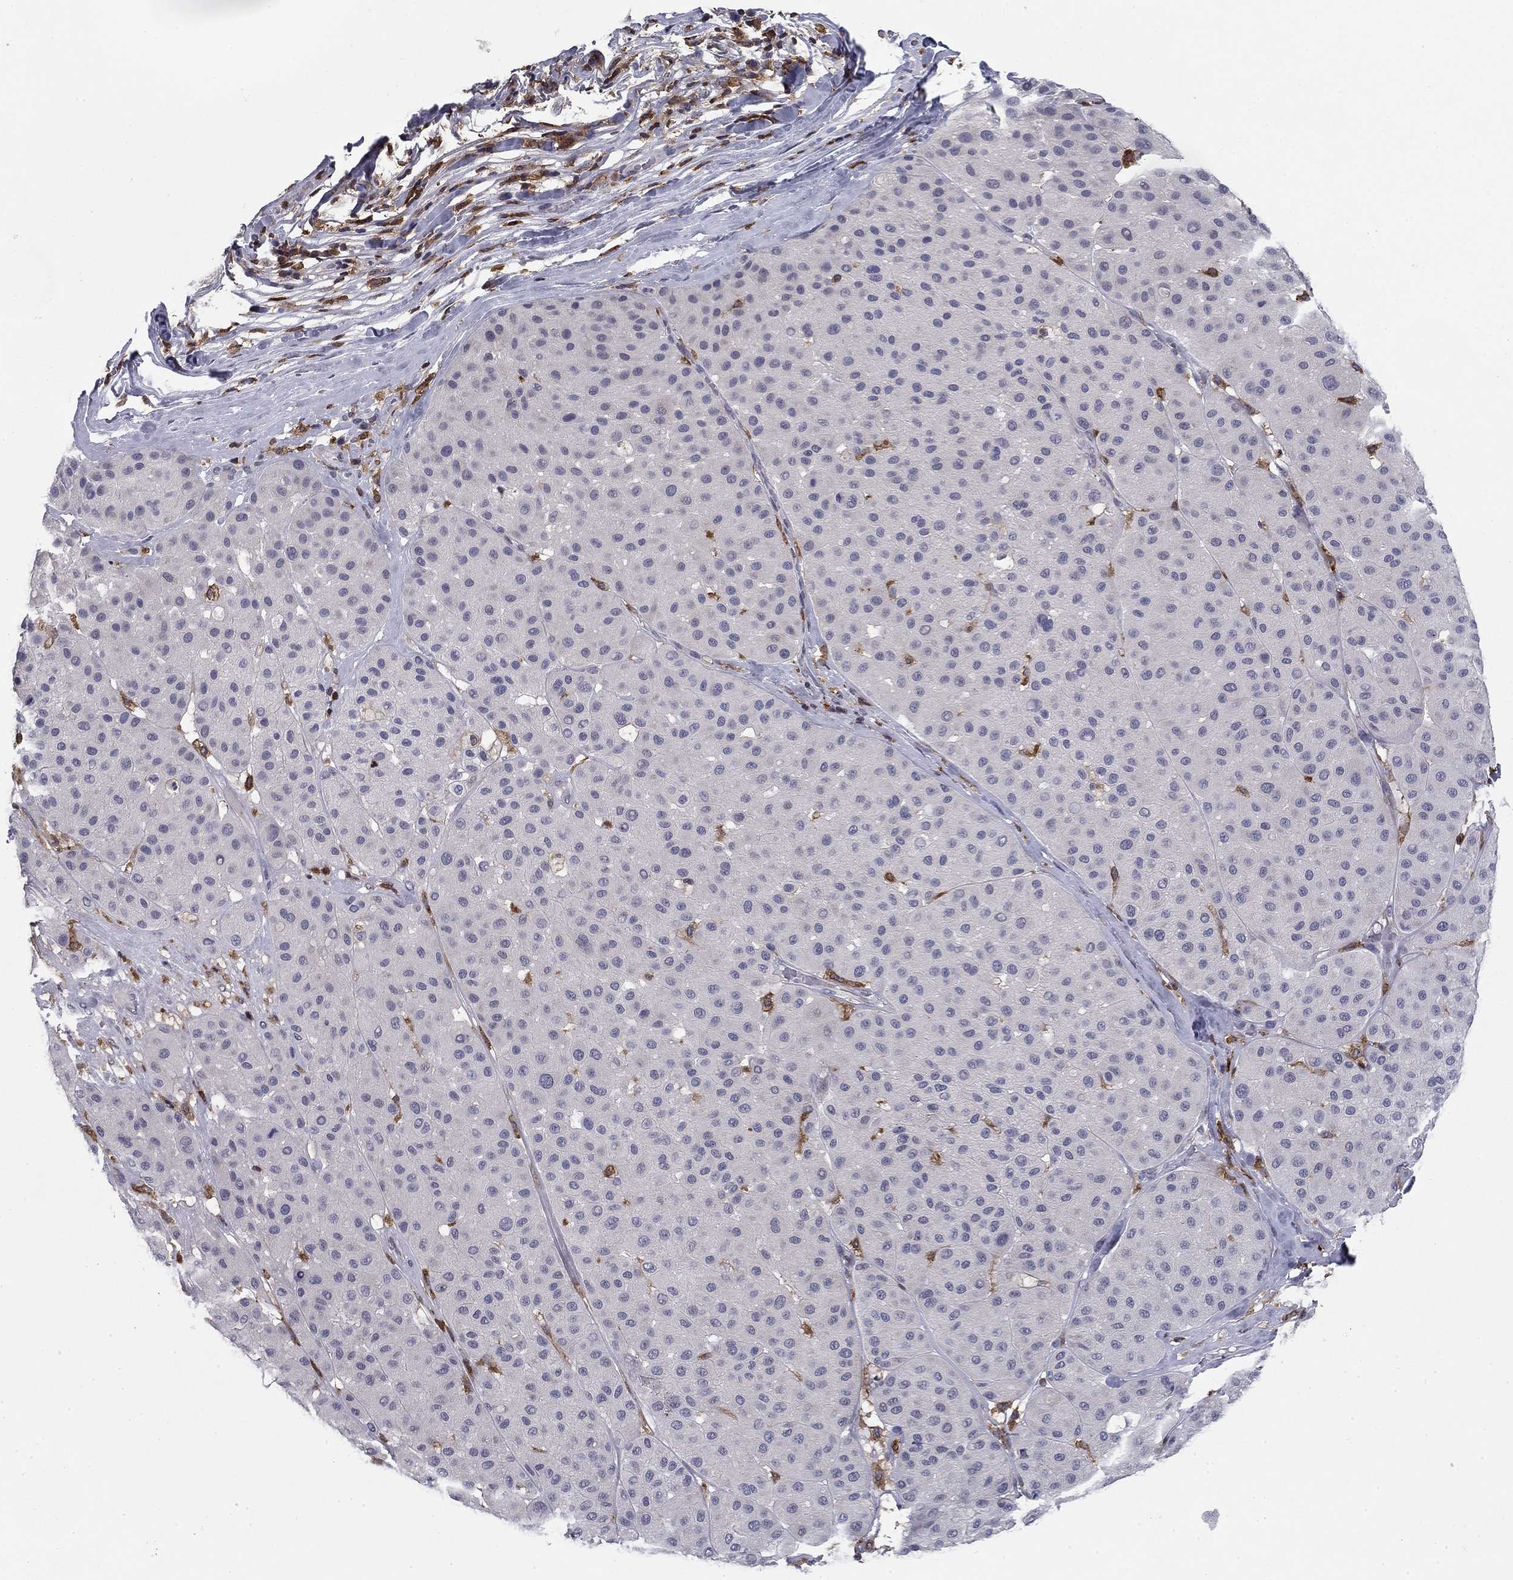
{"staining": {"intensity": "negative", "quantity": "none", "location": "none"}, "tissue": "melanoma", "cell_type": "Tumor cells", "image_type": "cancer", "snomed": [{"axis": "morphology", "description": "Malignant melanoma, Metastatic site"}, {"axis": "topography", "description": "Smooth muscle"}], "caption": "DAB immunohistochemical staining of malignant melanoma (metastatic site) exhibits no significant positivity in tumor cells. (DAB (3,3'-diaminobenzidine) immunohistochemistry (IHC), high magnification).", "gene": "PLCB2", "patient": {"sex": "male", "age": 41}}